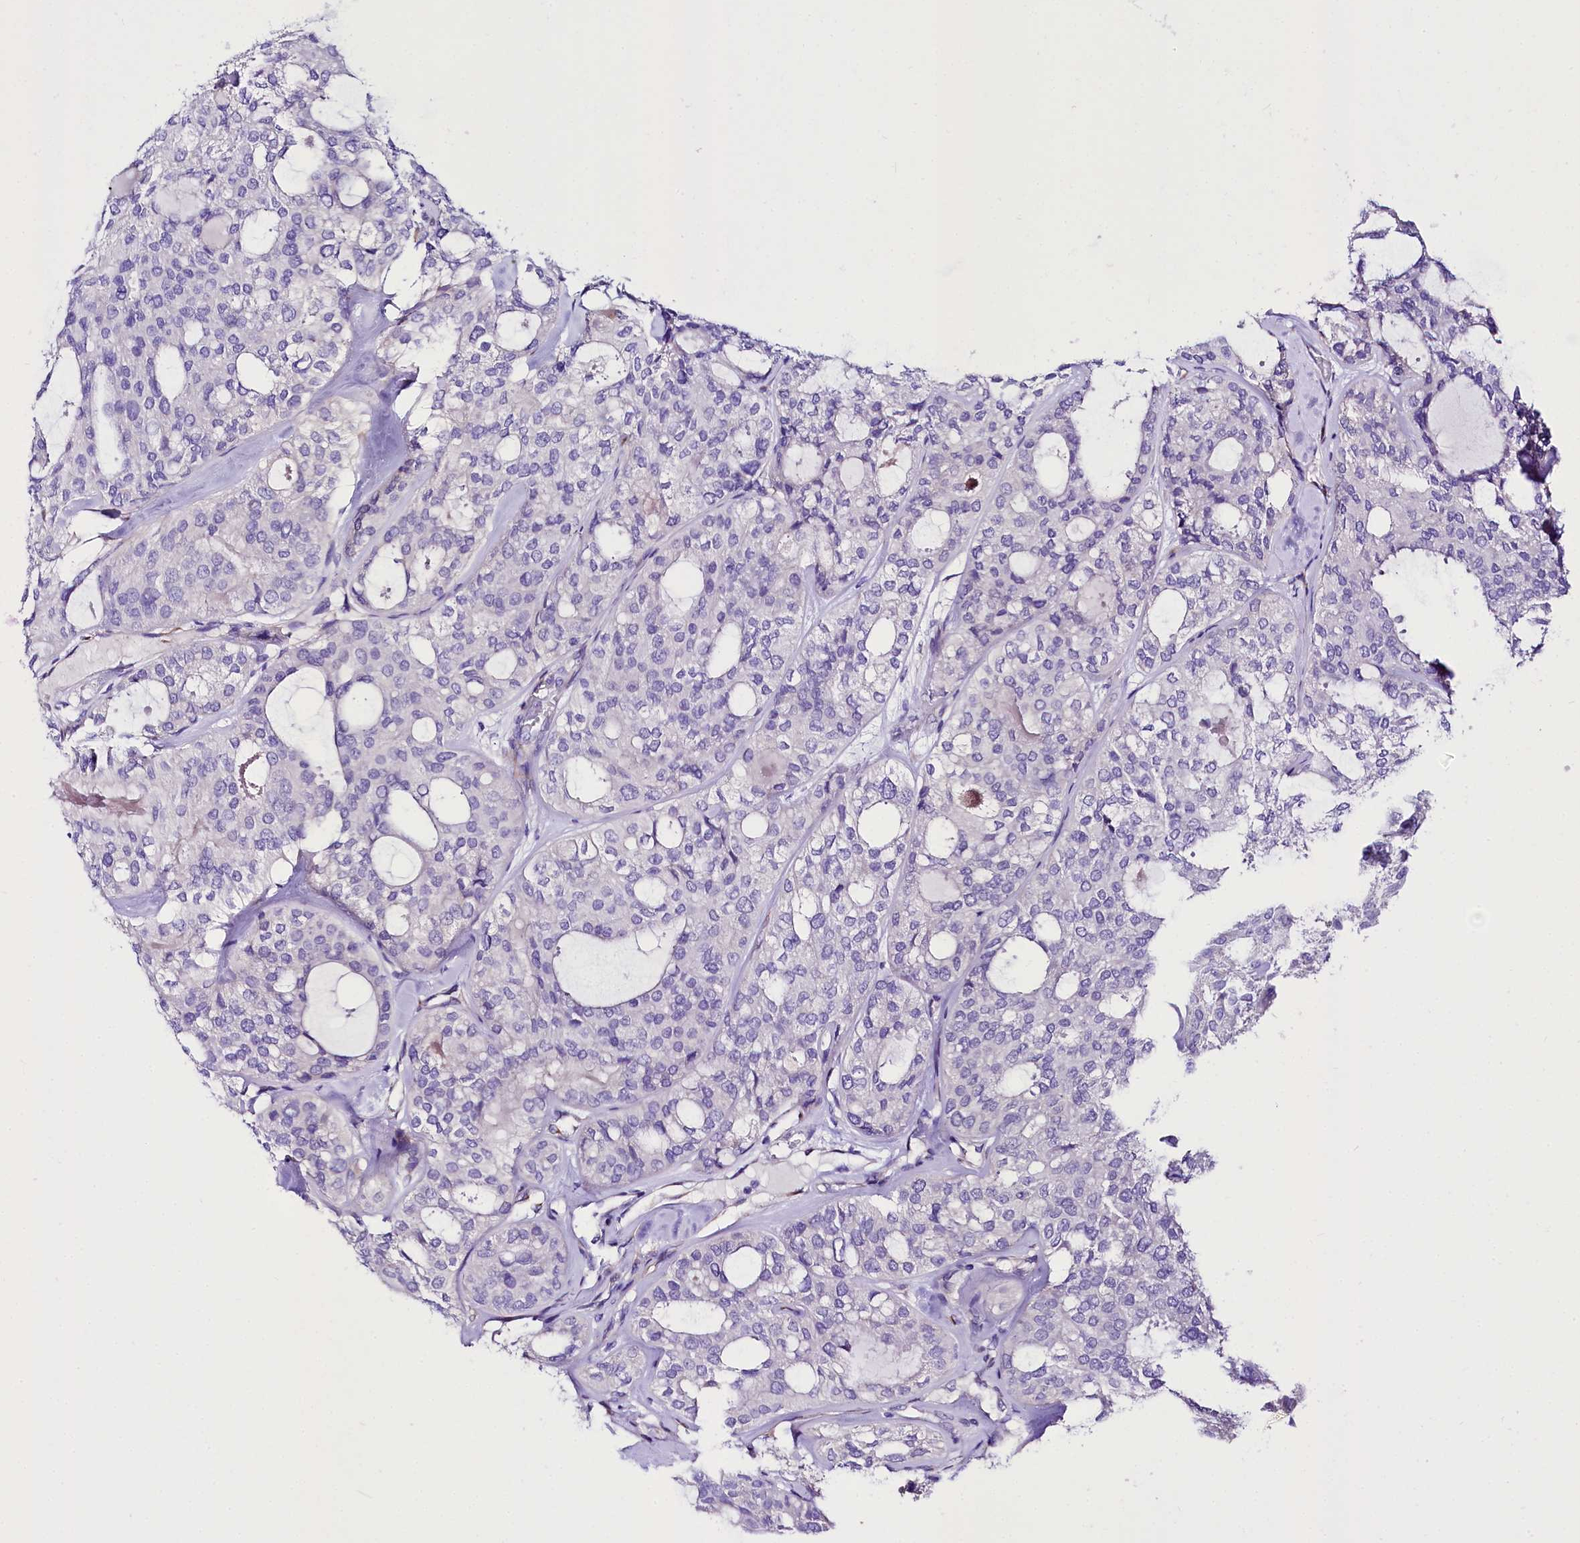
{"staining": {"intensity": "negative", "quantity": "none", "location": "none"}, "tissue": "thyroid cancer", "cell_type": "Tumor cells", "image_type": "cancer", "snomed": [{"axis": "morphology", "description": "Follicular adenoma carcinoma, NOS"}, {"axis": "topography", "description": "Thyroid gland"}], "caption": "A high-resolution image shows immunohistochemistry (IHC) staining of follicular adenoma carcinoma (thyroid), which displays no significant positivity in tumor cells.", "gene": "A2ML1", "patient": {"sex": "male", "age": 75}}